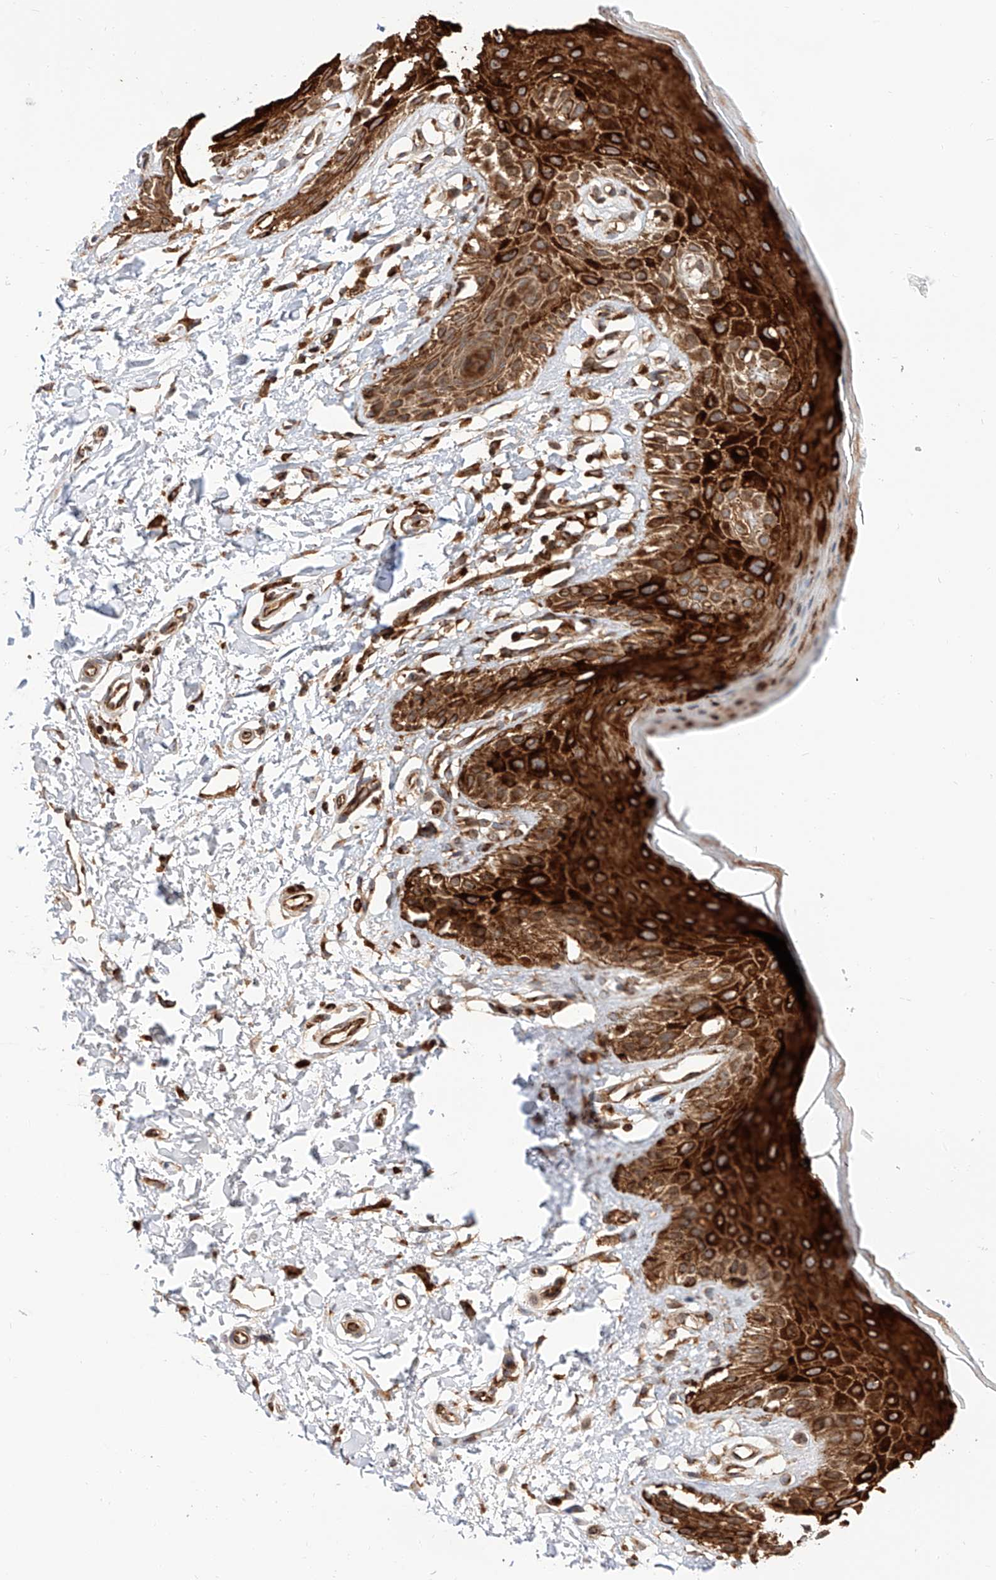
{"staining": {"intensity": "strong", "quantity": ">75%", "location": "cytoplasmic/membranous"}, "tissue": "skin", "cell_type": "Epidermal cells", "image_type": "normal", "snomed": [{"axis": "morphology", "description": "Normal tissue, NOS"}, {"axis": "topography", "description": "Anal"}], "caption": "Protein staining of benign skin reveals strong cytoplasmic/membranous positivity in approximately >75% of epidermal cells. Immunohistochemistry stains the protein in brown and the nuclei are stained blue.", "gene": "ISCA2", "patient": {"sex": "male", "age": 44}}